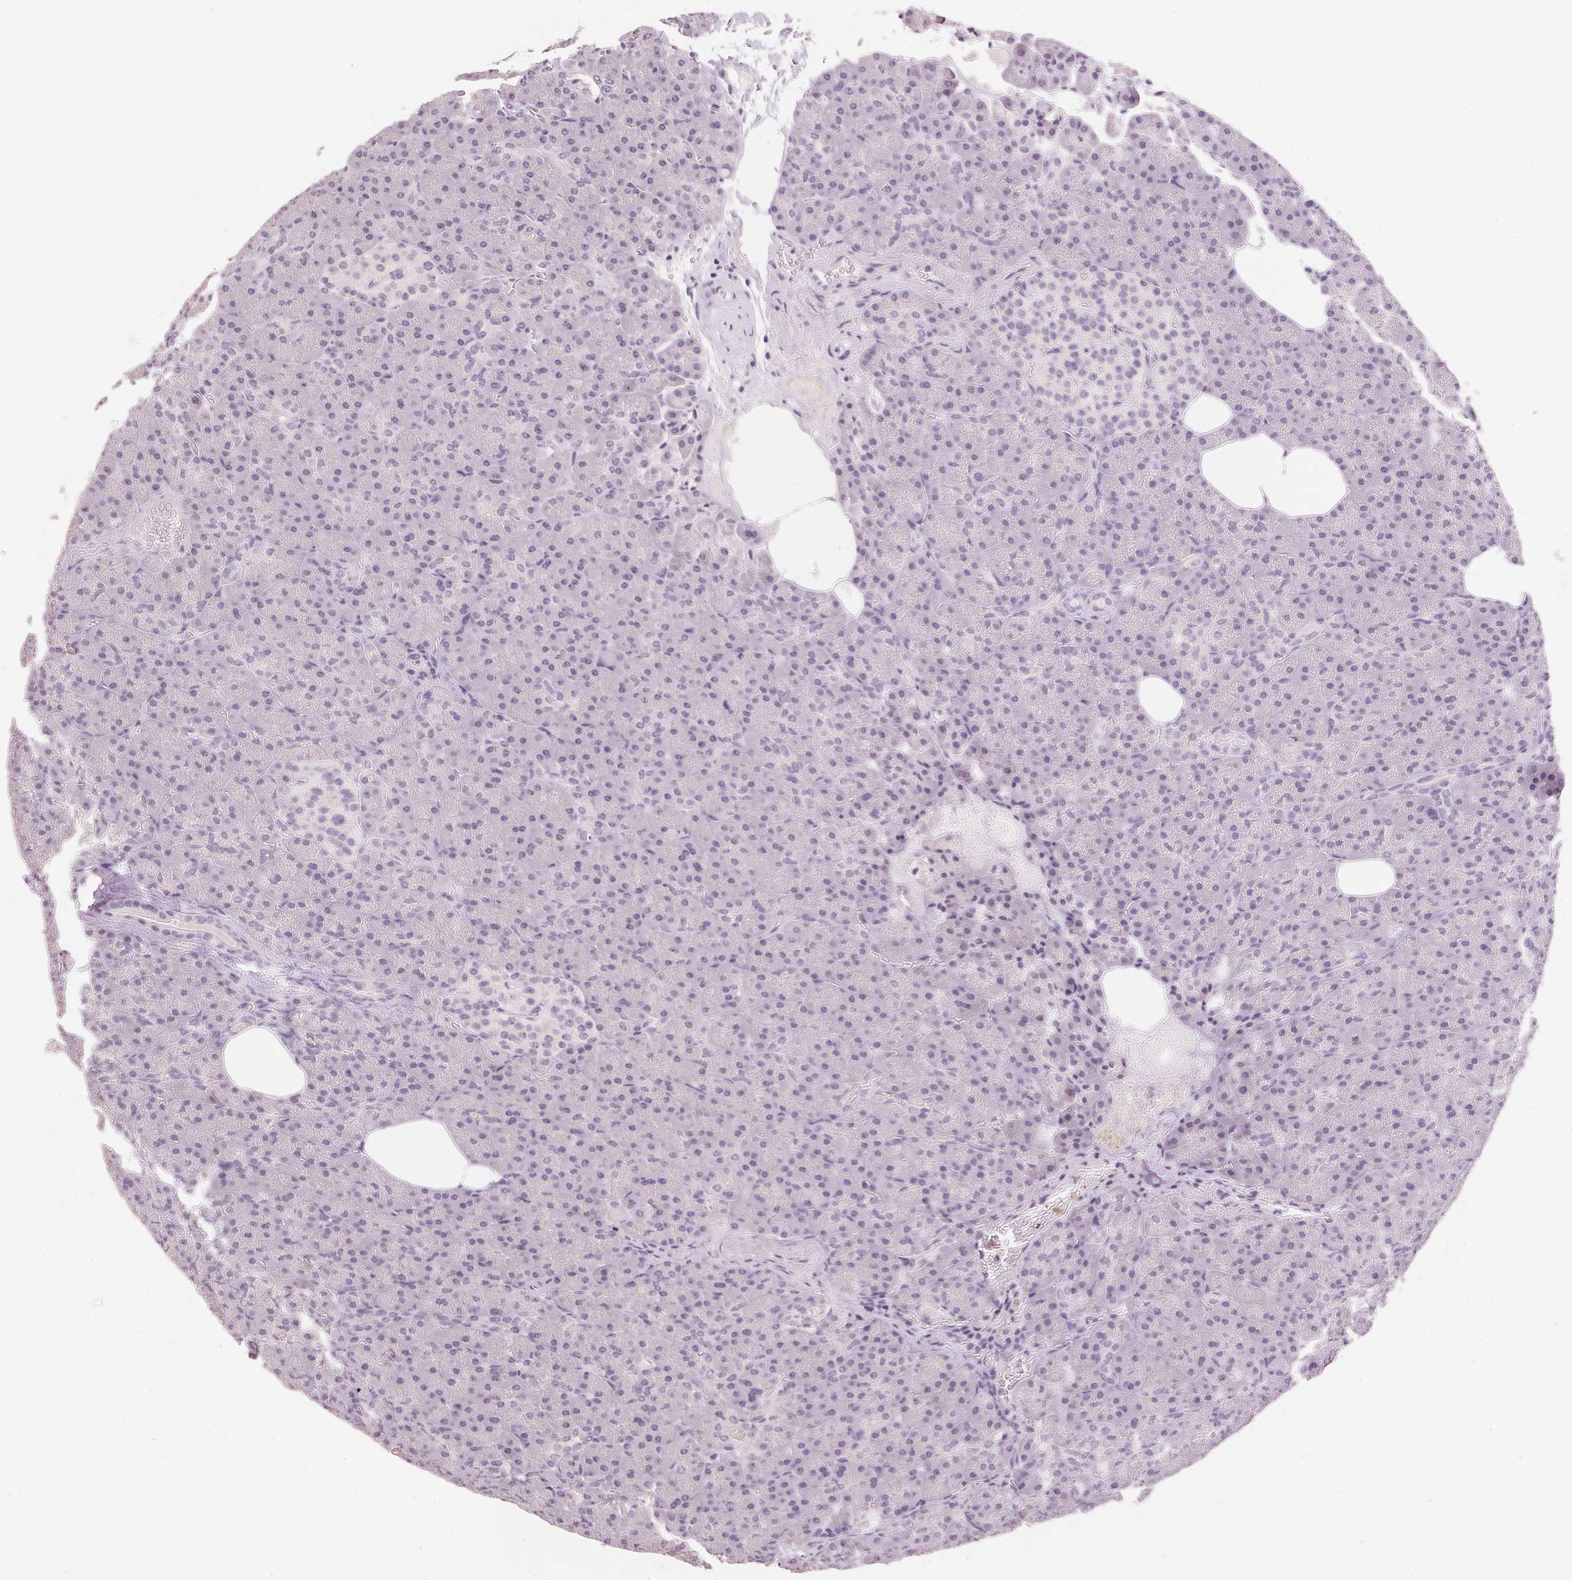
{"staining": {"intensity": "negative", "quantity": "none", "location": "none"}, "tissue": "pancreas", "cell_type": "Exocrine glandular cells", "image_type": "normal", "snomed": [{"axis": "morphology", "description": "Normal tissue, NOS"}, {"axis": "topography", "description": "Pancreas"}], "caption": "High power microscopy photomicrograph of an immunohistochemistry (IHC) photomicrograph of unremarkable pancreas, revealing no significant staining in exocrine glandular cells.", "gene": "IGFBP1", "patient": {"sex": "female", "age": 74}}